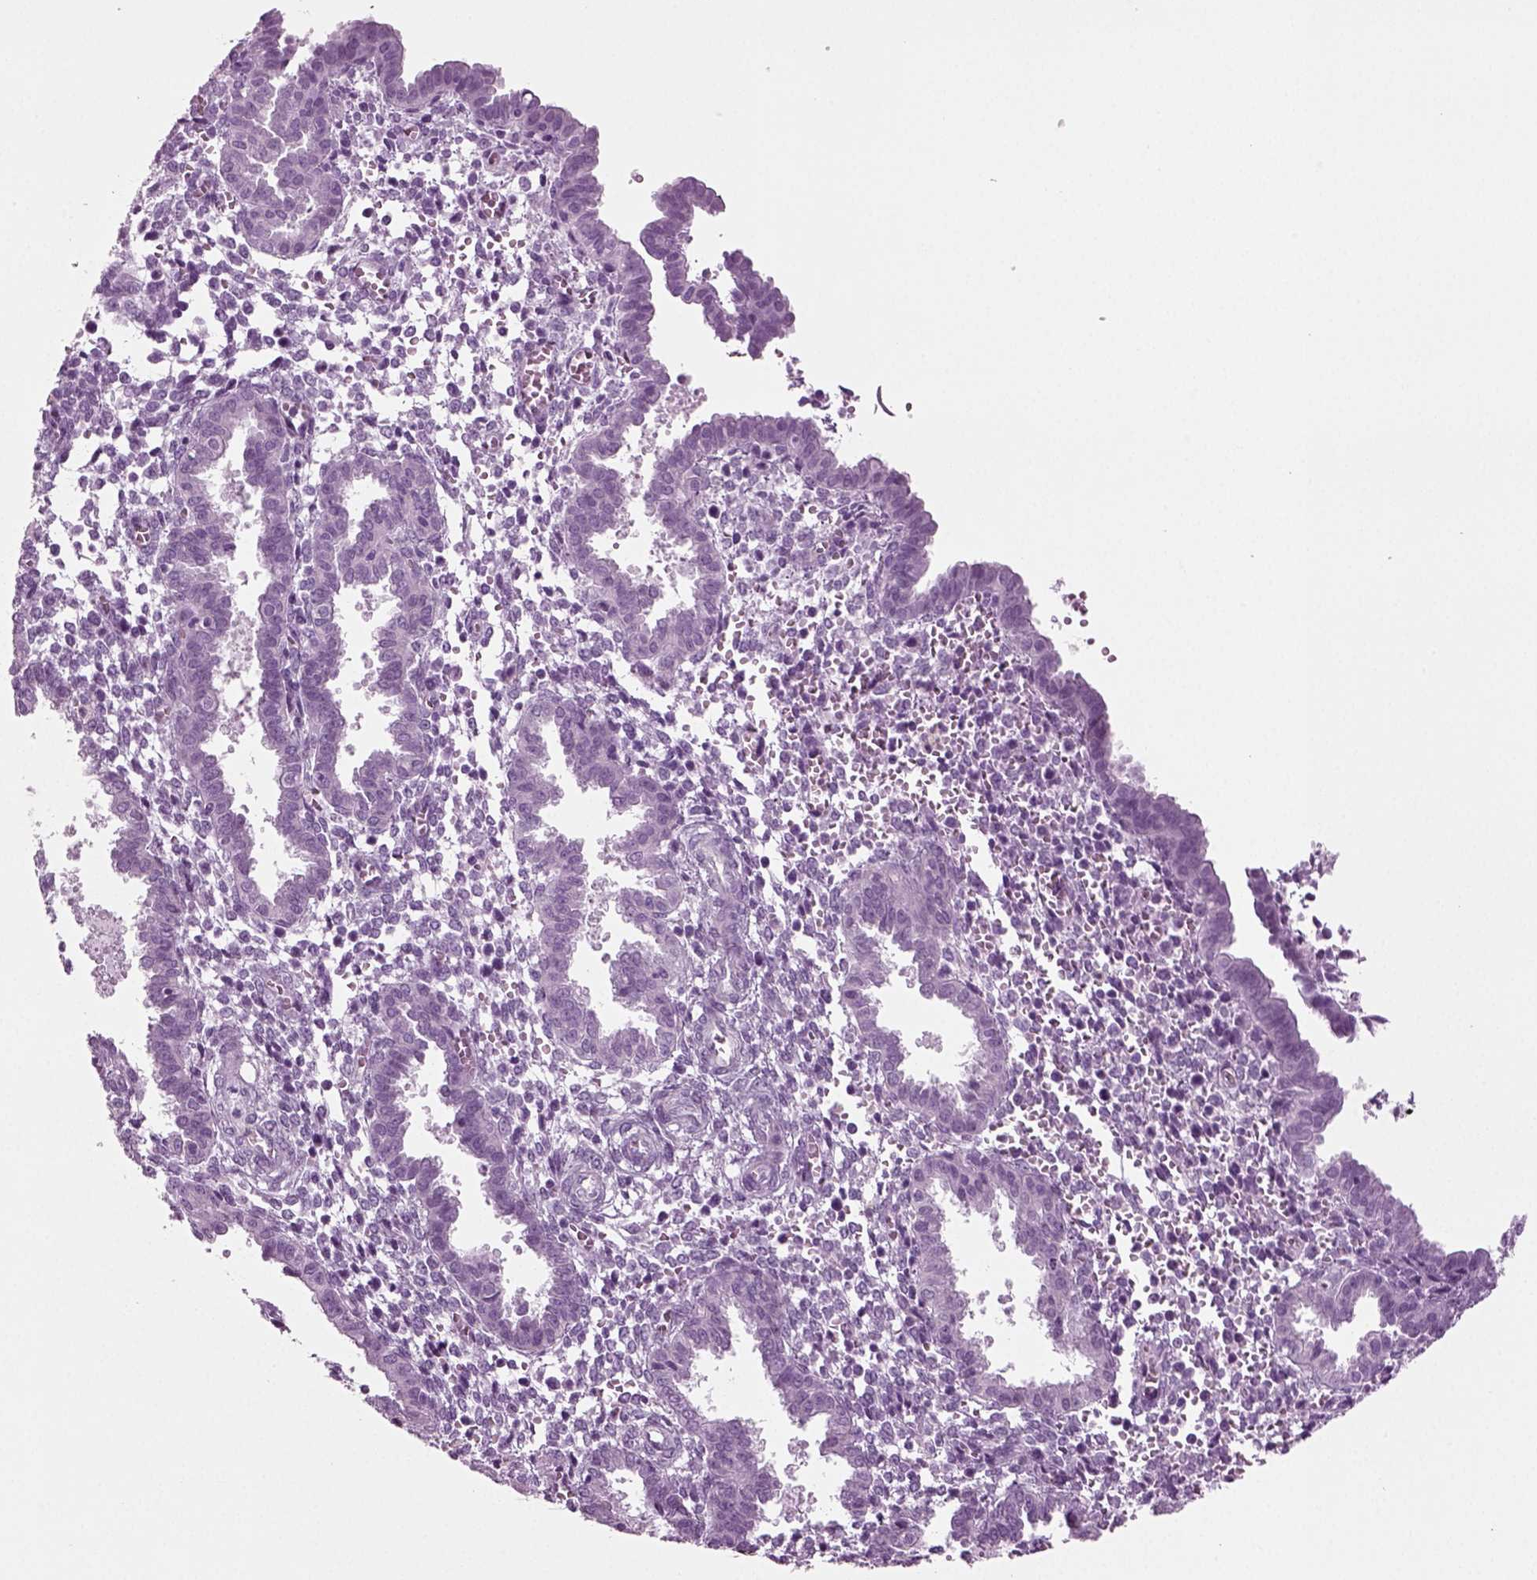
{"staining": {"intensity": "negative", "quantity": "none", "location": "none"}, "tissue": "endometrium", "cell_type": "Cells in endometrial stroma", "image_type": "normal", "snomed": [{"axis": "morphology", "description": "Normal tissue, NOS"}, {"axis": "topography", "description": "Endometrium"}], "caption": "A high-resolution micrograph shows IHC staining of unremarkable endometrium, which shows no significant expression in cells in endometrial stroma. (DAB (3,3'-diaminobenzidine) immunohistochemistry with hematoxylin counter stain).", "gene": "CRABP1", "patient": {"sex": "female", "age": 37}}